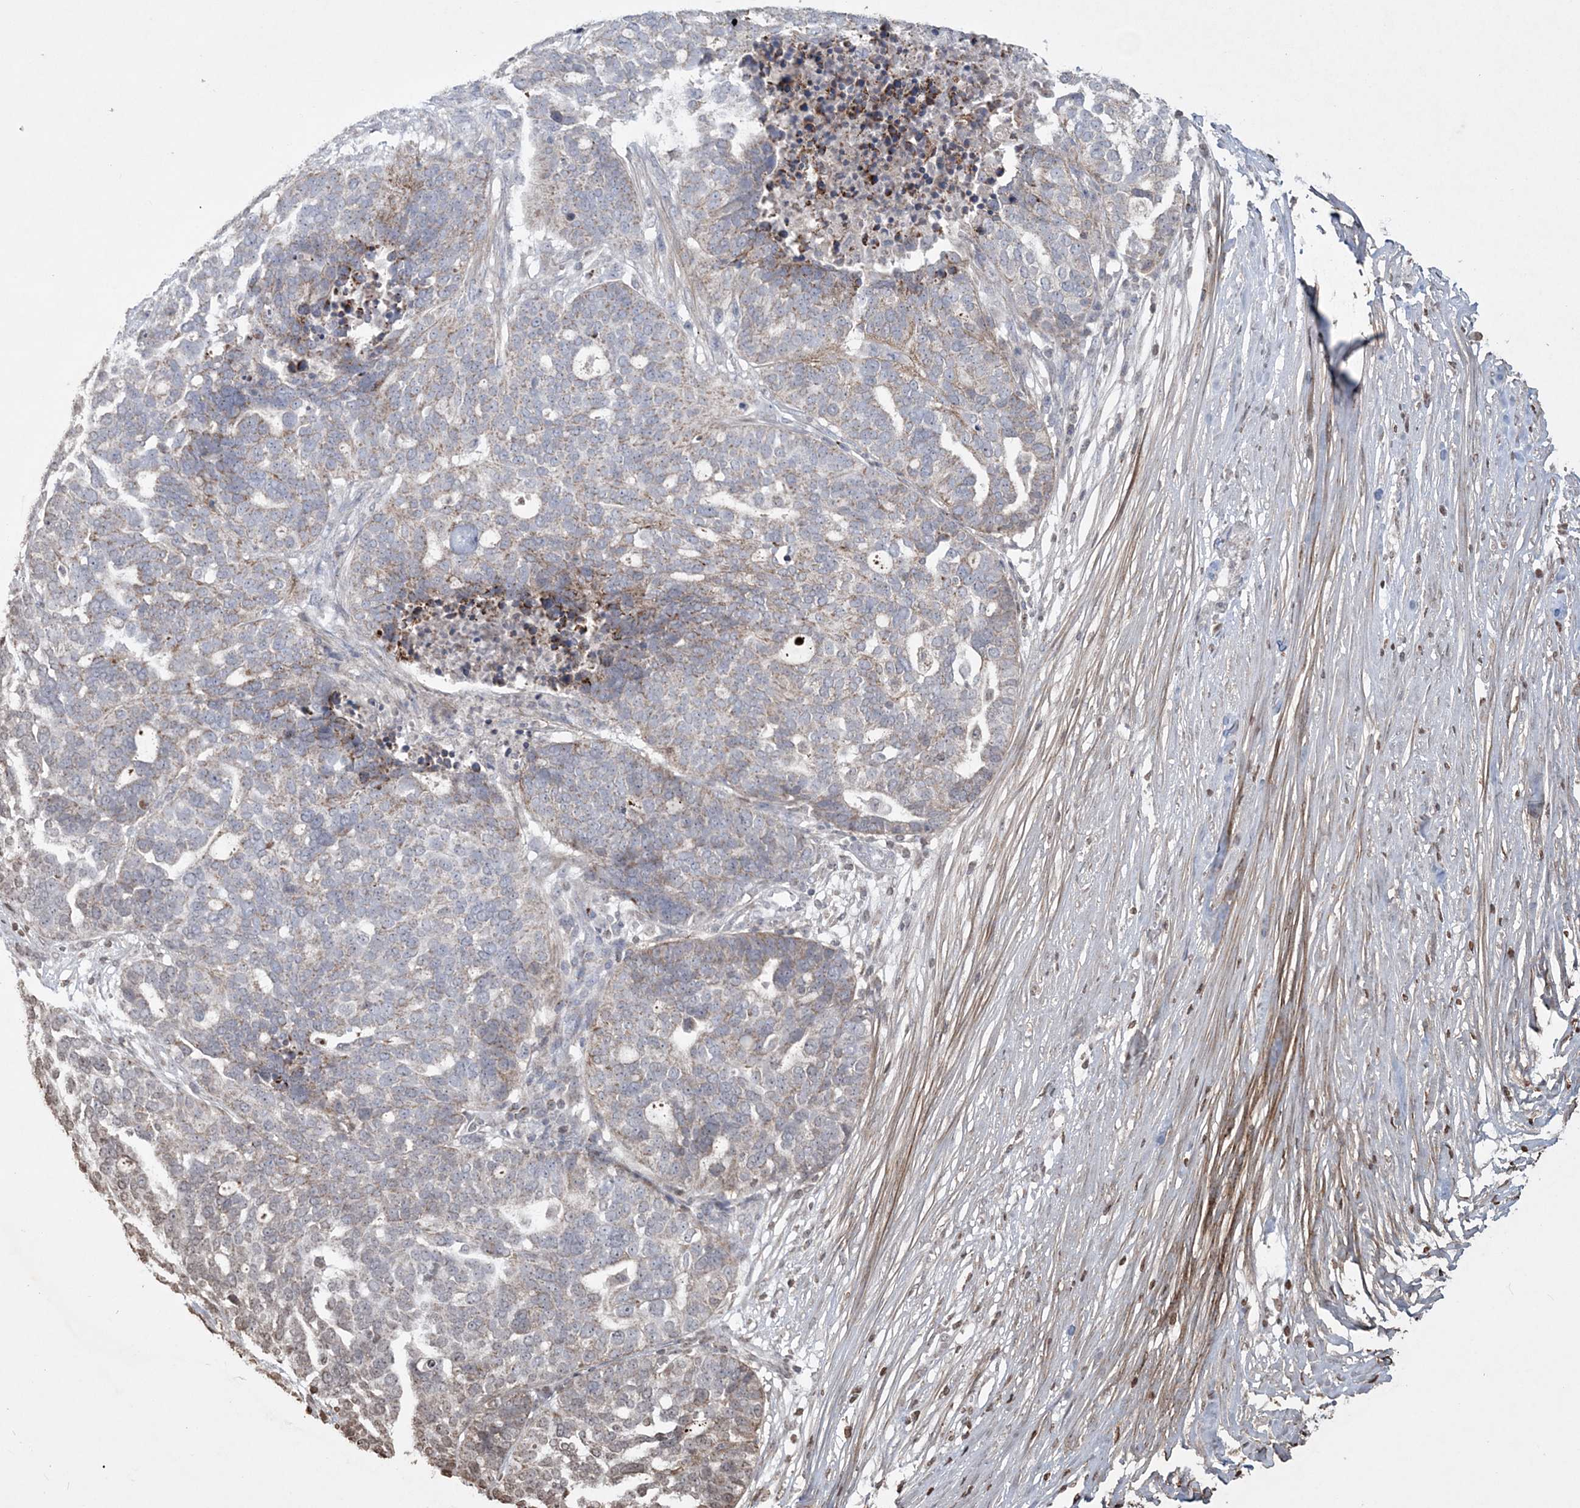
{"staining": {"intensity": "negative", "quantity": "none", "location": "none"}, "tissue": "ovarian cancer", "cell_type": "Tumor cells", "image_type": "cancer", "snomed": [{"axis": "morphology", "description": "Cystadenocarcinoma, serous, NOS"}, {"axis": "topography", "description": "Ovary"}], "caption": "The immunohistochemistry (IHC) image has no significant positivity in tumor cells of ovarian cancer (serous cystadenocarcinoma) tissue.", "gene": "TTC7A", "patient": {"sex": "female", "age": 59}}